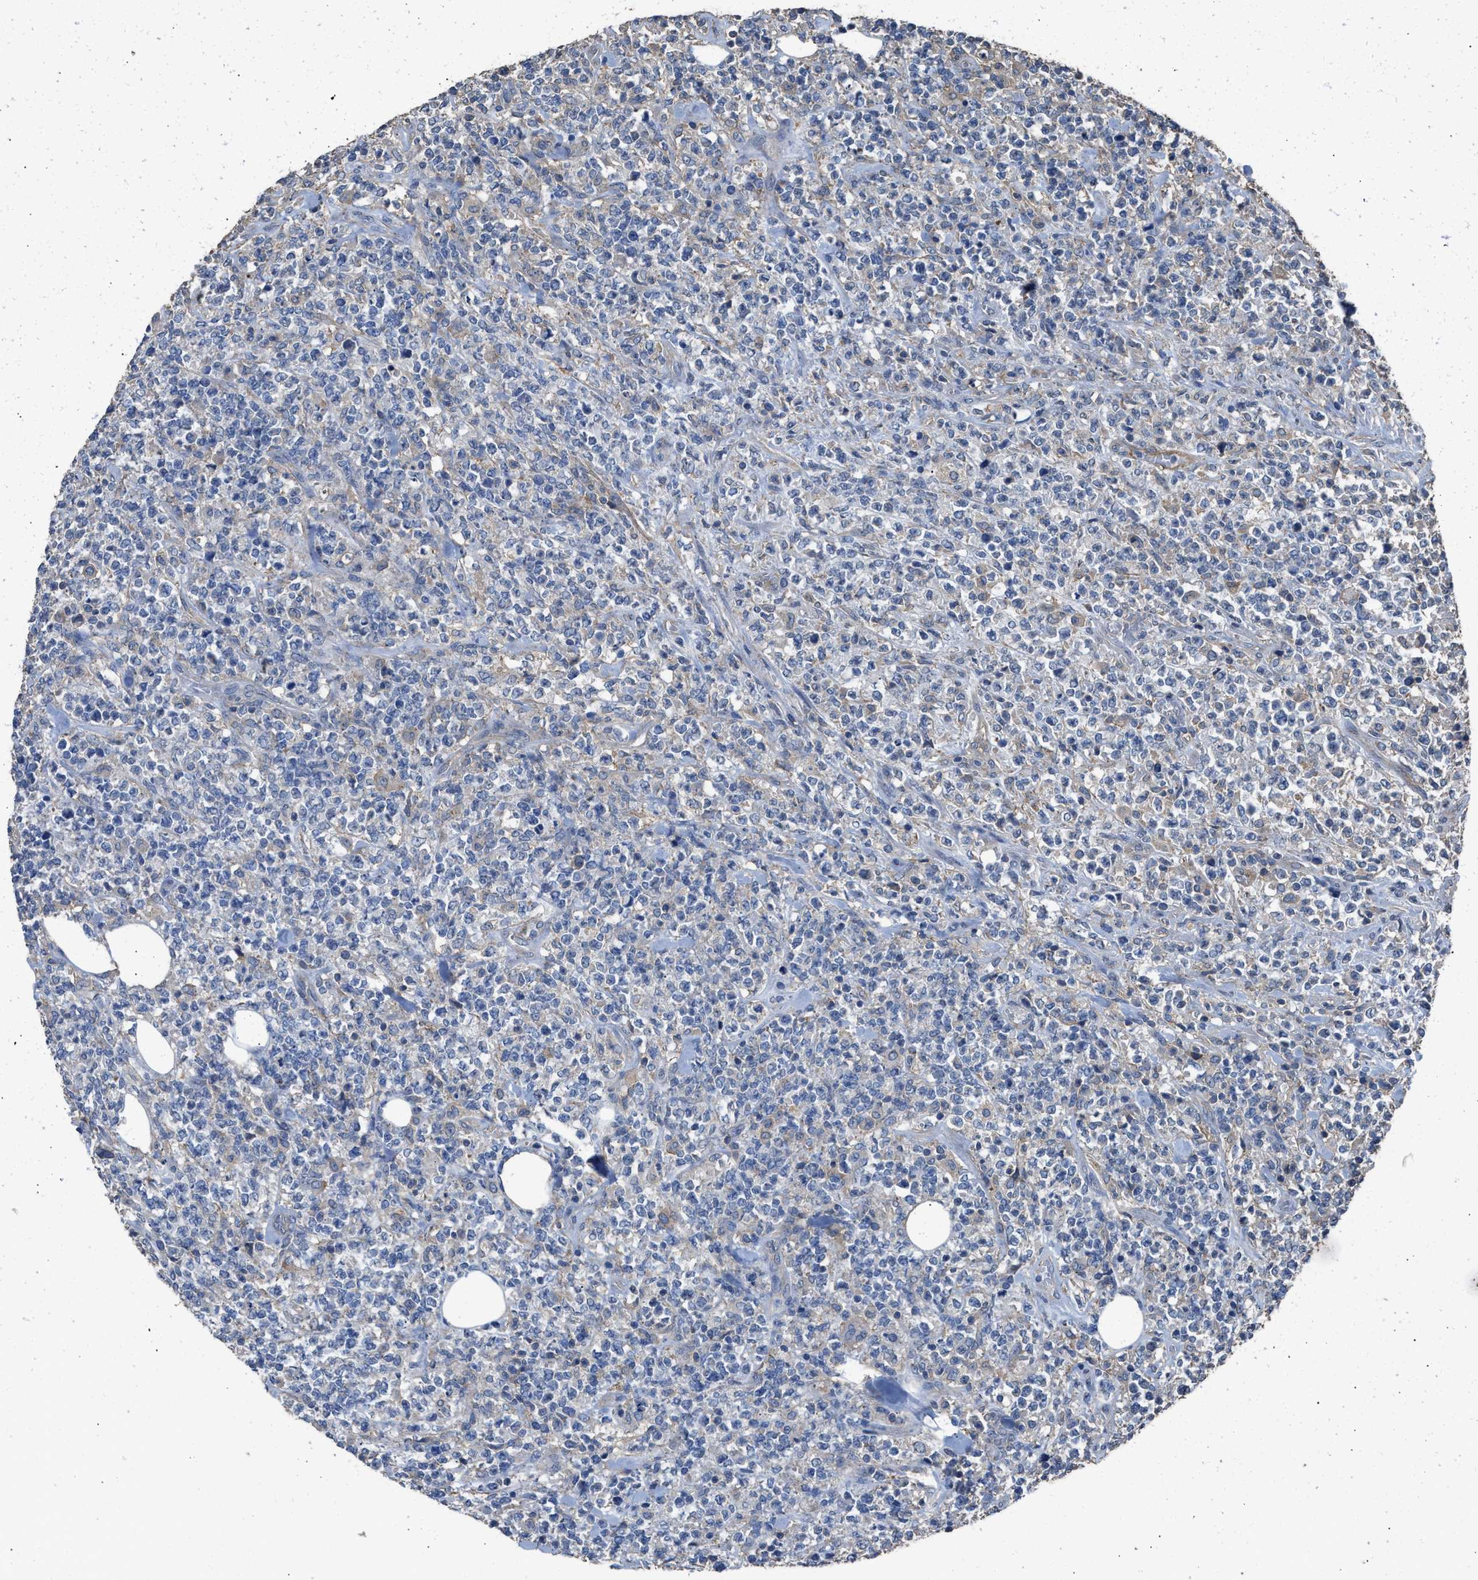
{"staining": {"intensity": "weak", "quantity": "<25%", "location": "cytoplasmic/membranous"}, "tissue": "lymphoma", "cell_type": "Tumor cells", "image_type": "cancer", "snomed": [{"axis": "morphology", "description": "Malignant lymphoma, non-Hodgkin's type, High grade"}, {"axis": "topography", "description": "Soft tissue"}], "caption": "Protein analysis of malignant lymphoma, non-Hodgkin's type (high-grade) exhibits no significant staining in tumor cells.", "gene": "ITSN1", "patient": {"sex": "male", "age": 18}}